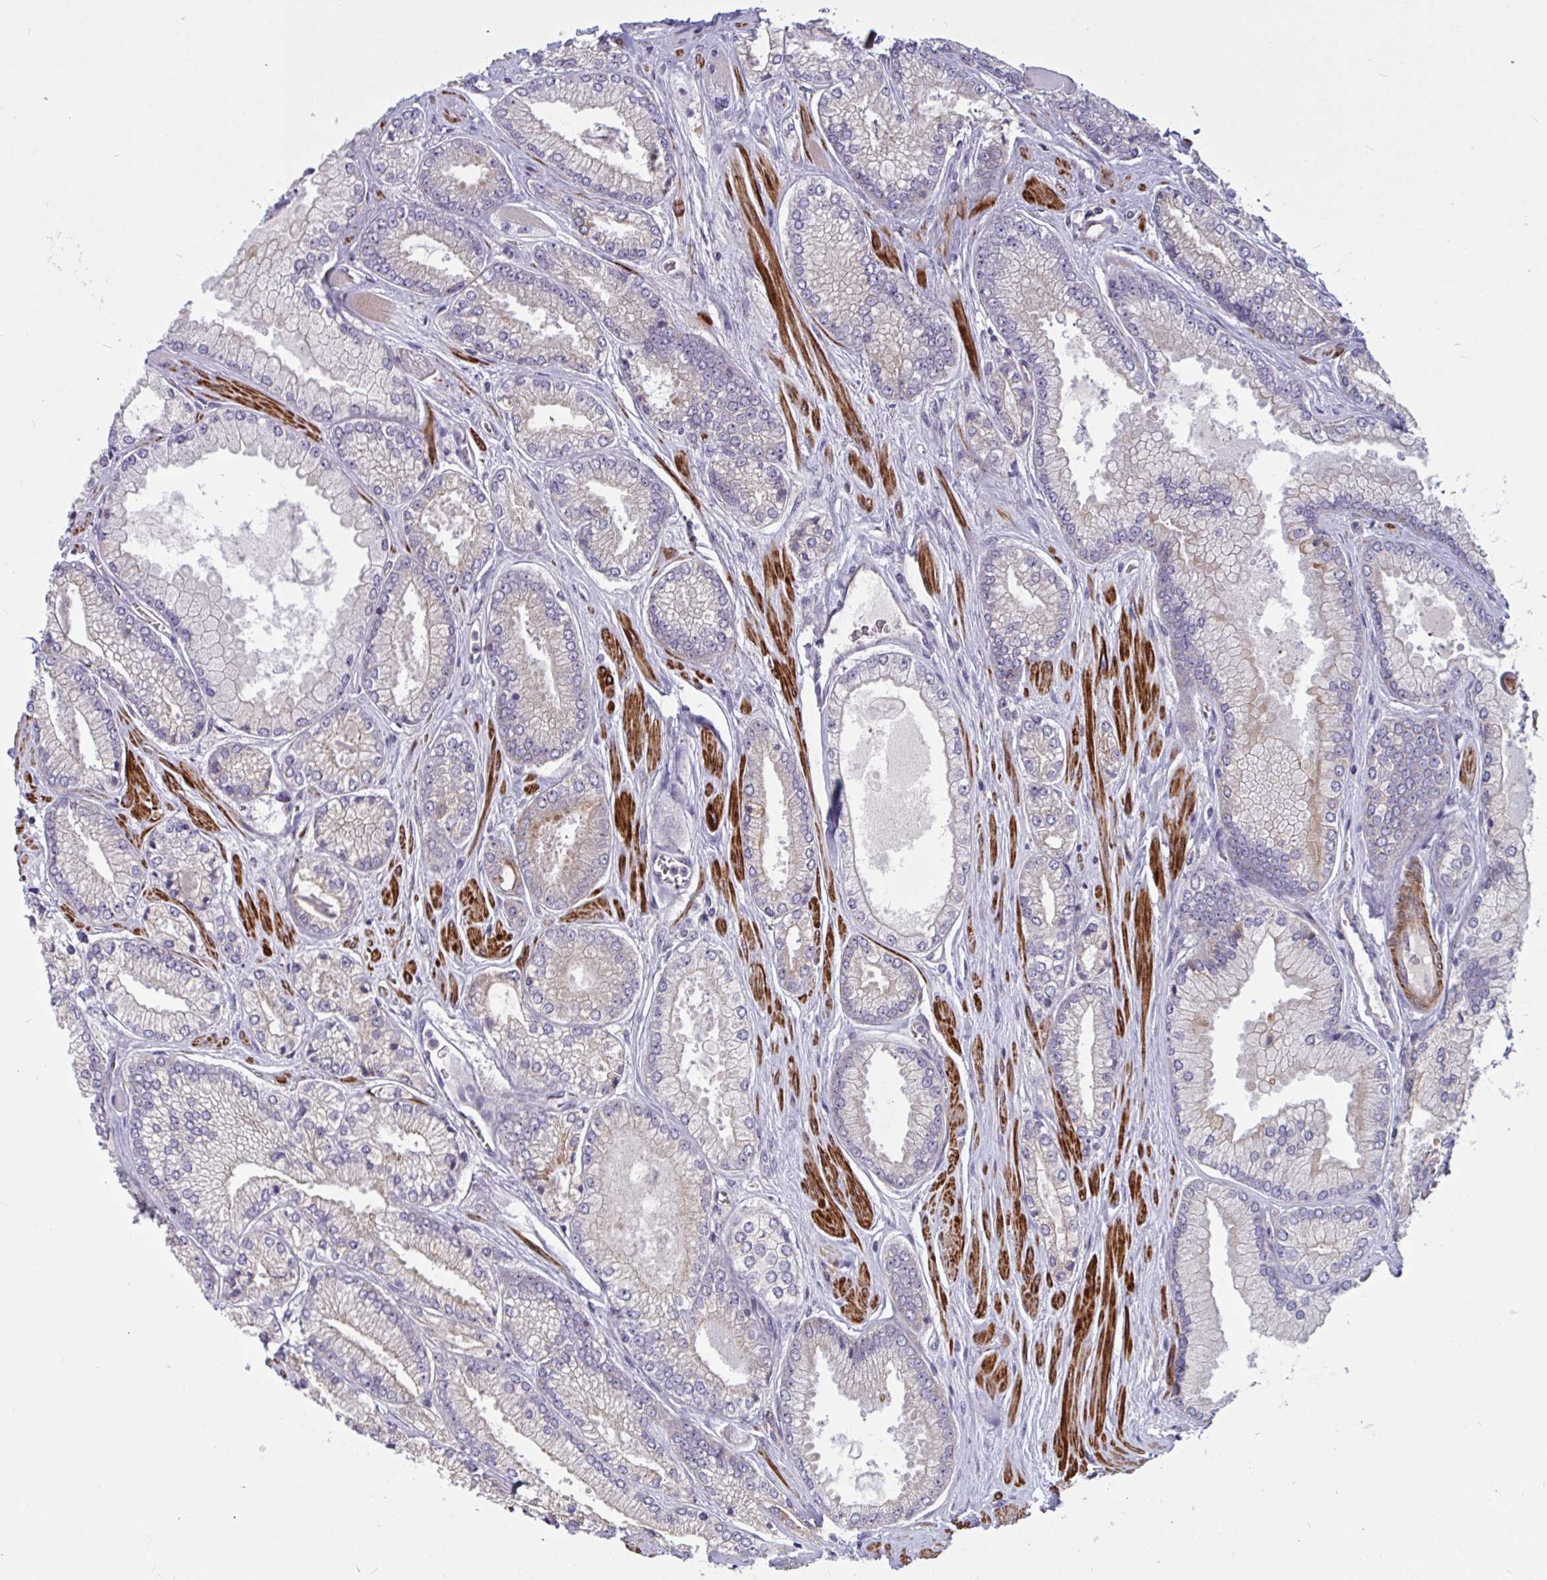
{"staining": {"intensity": "negative", "quantity": "none", "location": "none"}, "tissue": "prostate cancer", "cell_type": "Tumor cells", "image_type": "cancer", "snomed": [{"axis": "morphology", "description": "Adenocarcinoma, Low grade"}, {"axis": "topography", "description": "Prostate"}], "caption": "Tumor cells are negative for protein expression in human prostate cancer.", "gene": "TANK", "patient": {"sex": "male", "age": 67}}